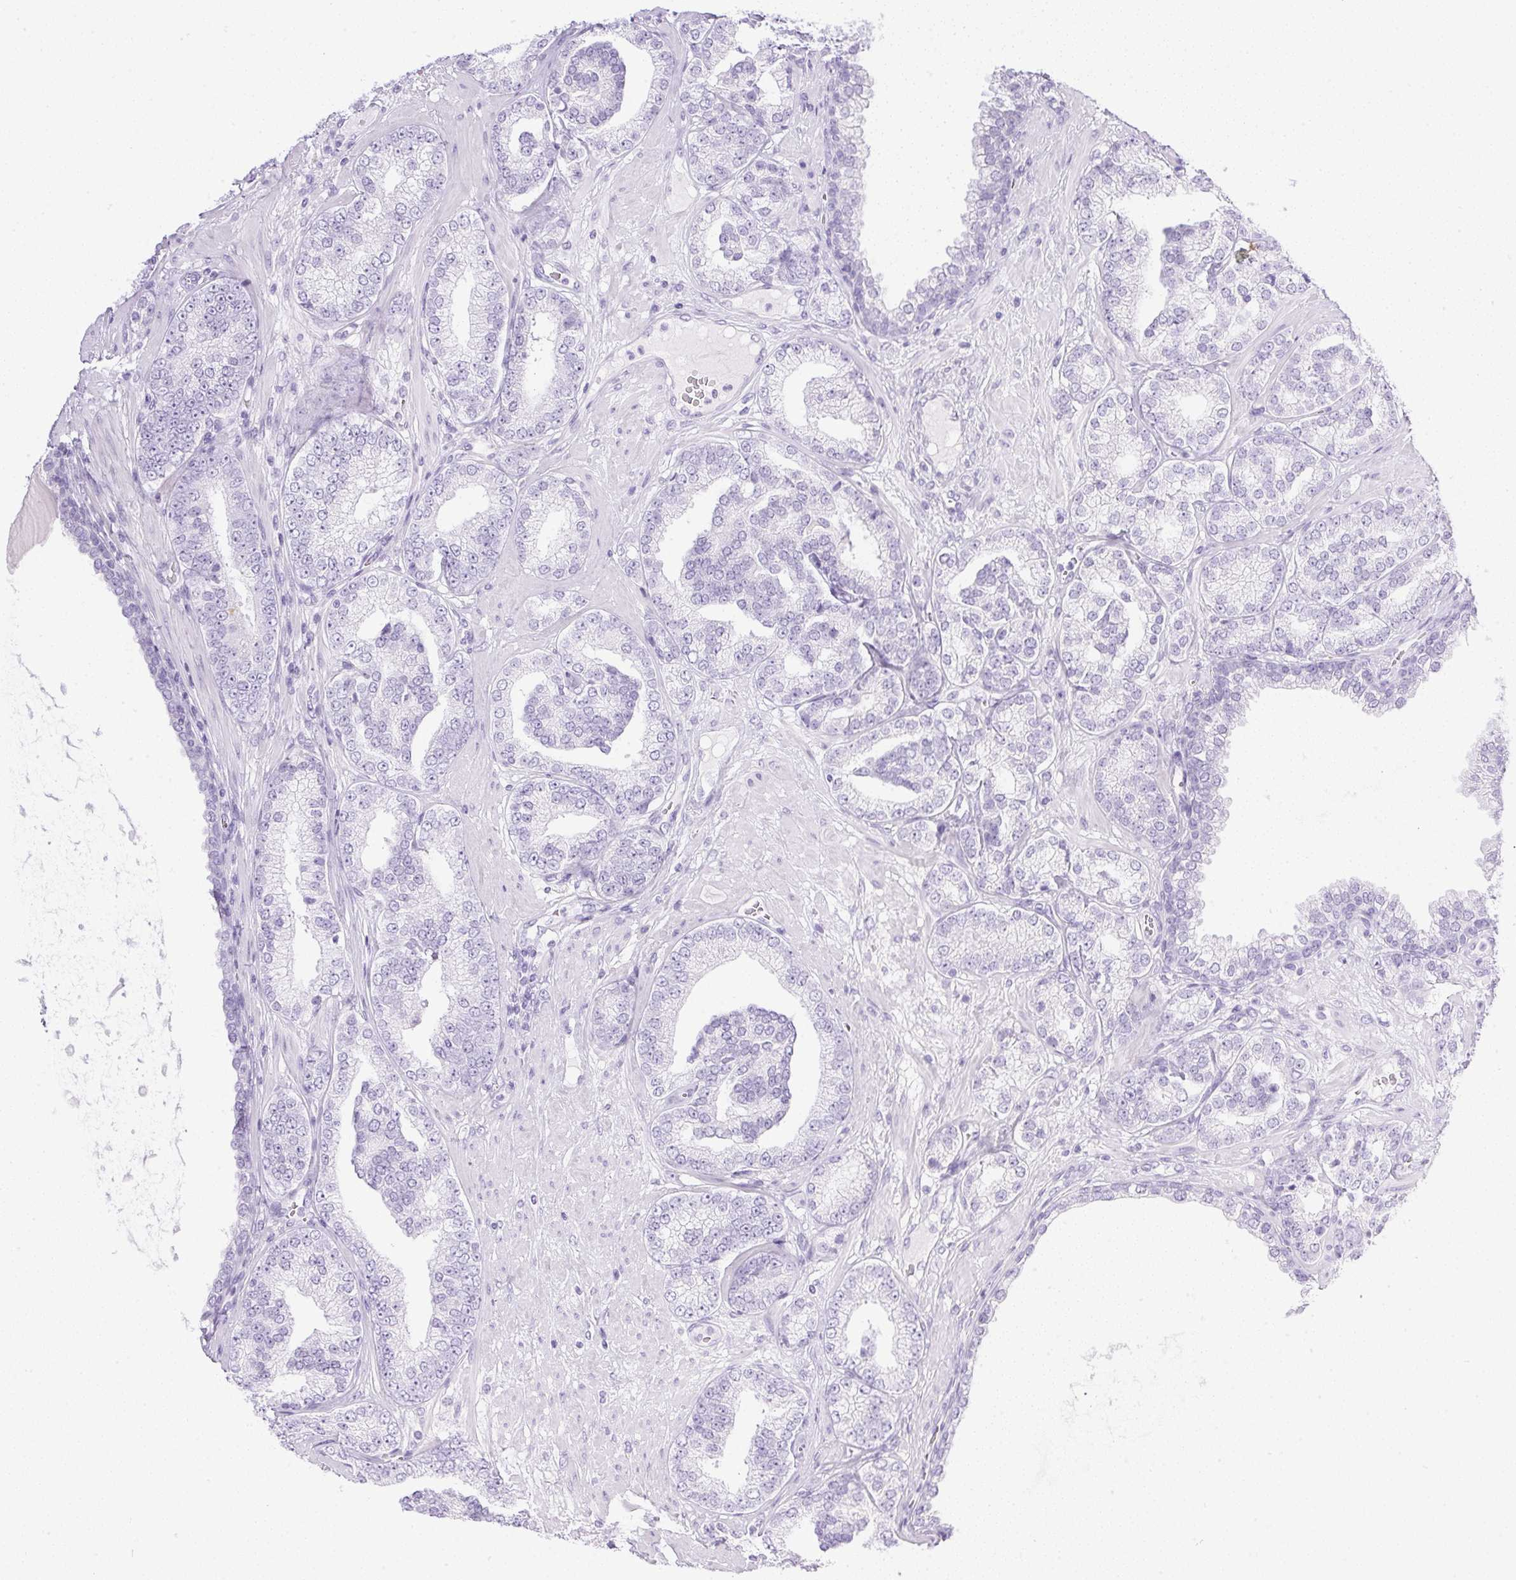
{"staining": {"intensity": "negative", "quantity": "none", "location": "none"}, "tissue": "prostate cancer", "cell_type": "Tumor cells", "image_type": "cancer", "snomed": [{"axis": "morphology", "description": "Adenocarcinoma, High grade"}, {"axis": "topography", "description": "Prostate"}], "caption": "Tumor cells show no significant staining in prostate cancer (adenocarcinoma (high-grade)). (DAB (3,3'-diaminobenzidine) IHC with hematoxylin counter stain).", "gene": "CPB1", "patient": {"sex": "male", "age": 62}}